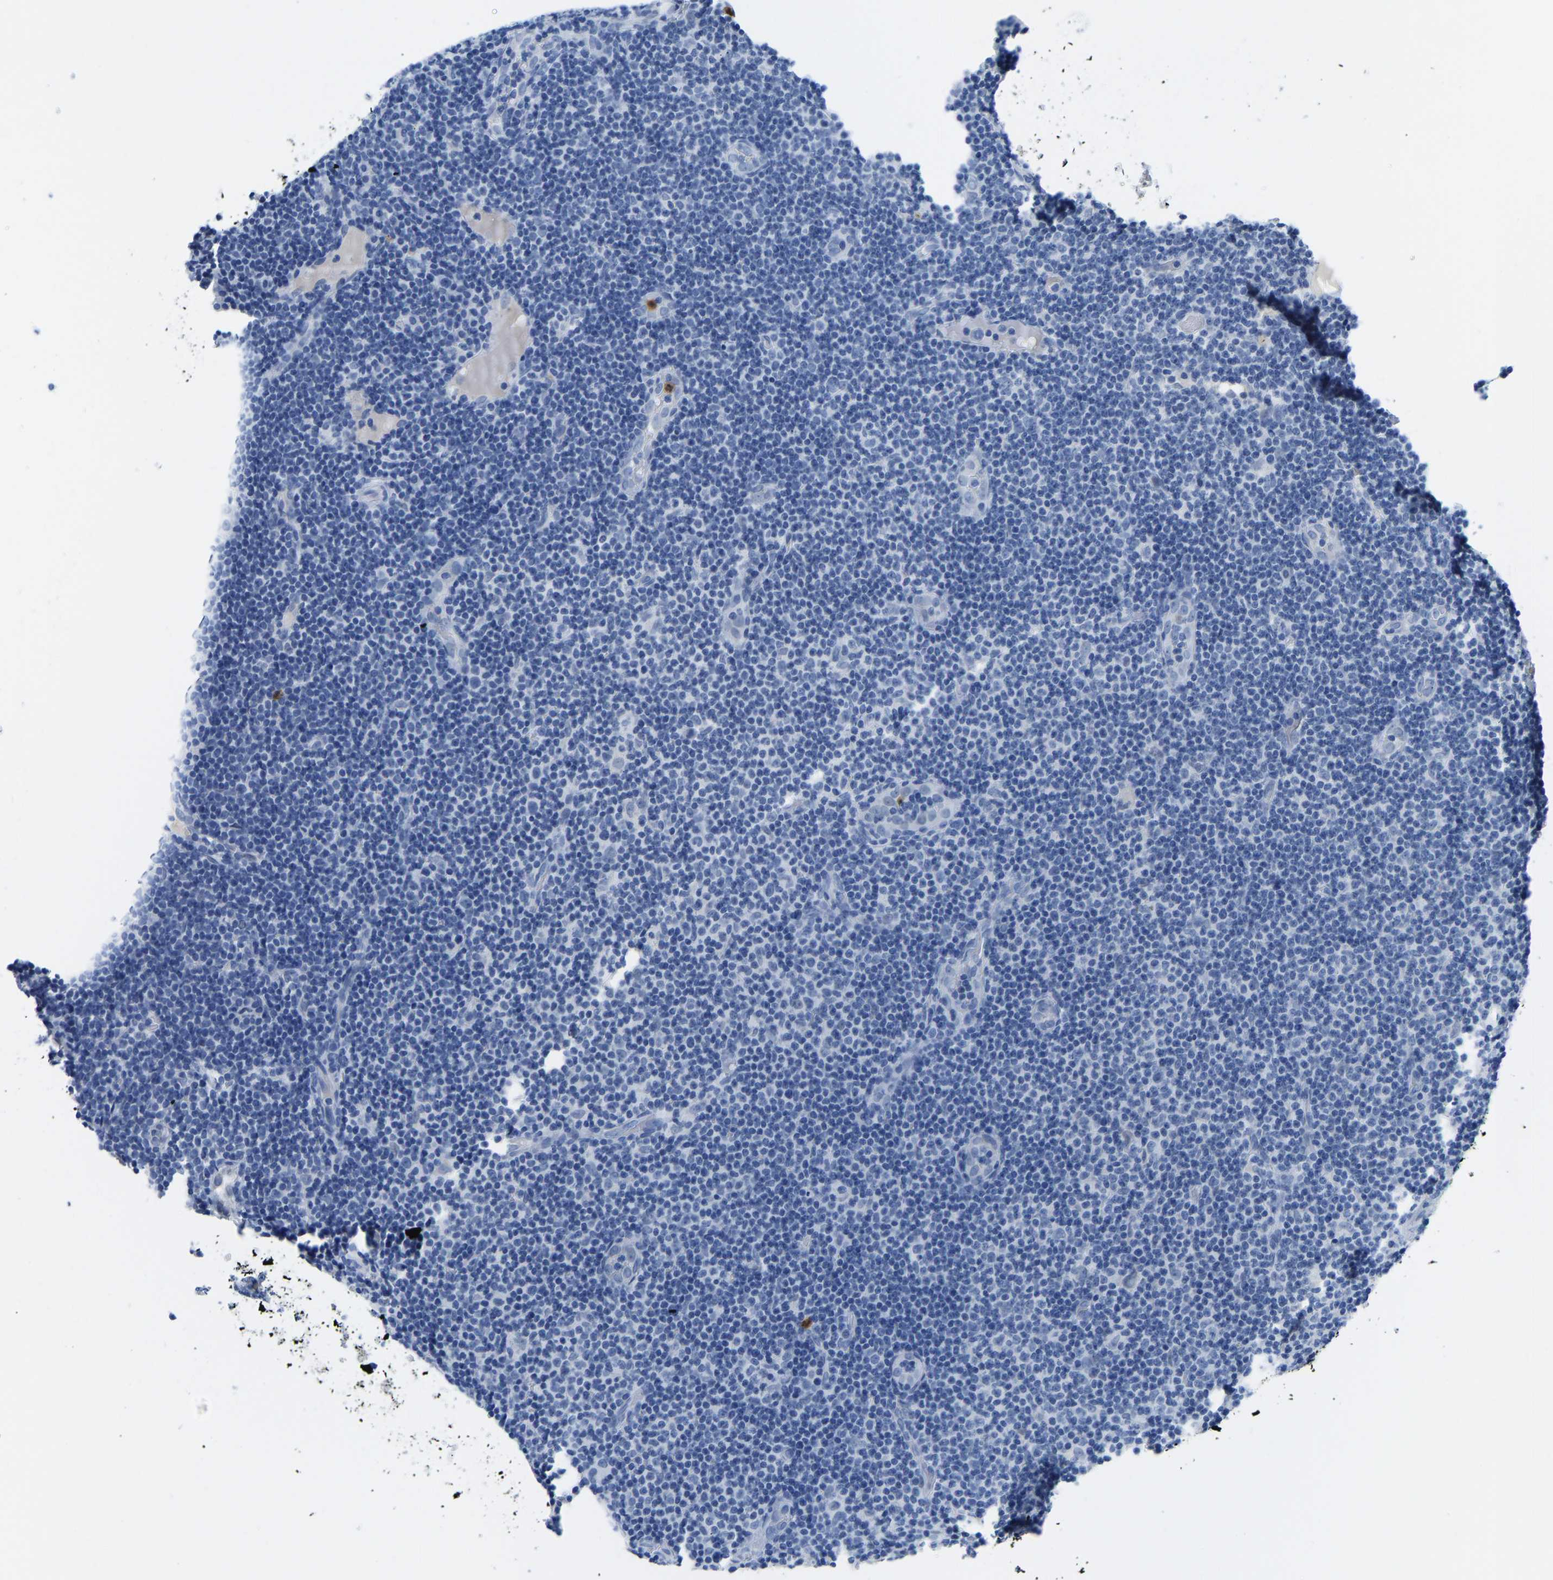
{"staining": {"intensity": "negative", "quantity": "none", "location": "none"}, "tissue": "lymphoma", "cell_type": "Tumor cells", "image_type": "cancer", "snomed": [{"axis": "morphology", "description": "Malignant lymphoma, non-Hodgkin's type, Low grade"}, {"axis": "topography", "description": "Lymph node"}], "caption": "This is an IHC histopathology image of human lymphoma. There is no expression in tumor cells.", "gene": "TXNDC2", "patient": {"sex": "male", "age": 83}}